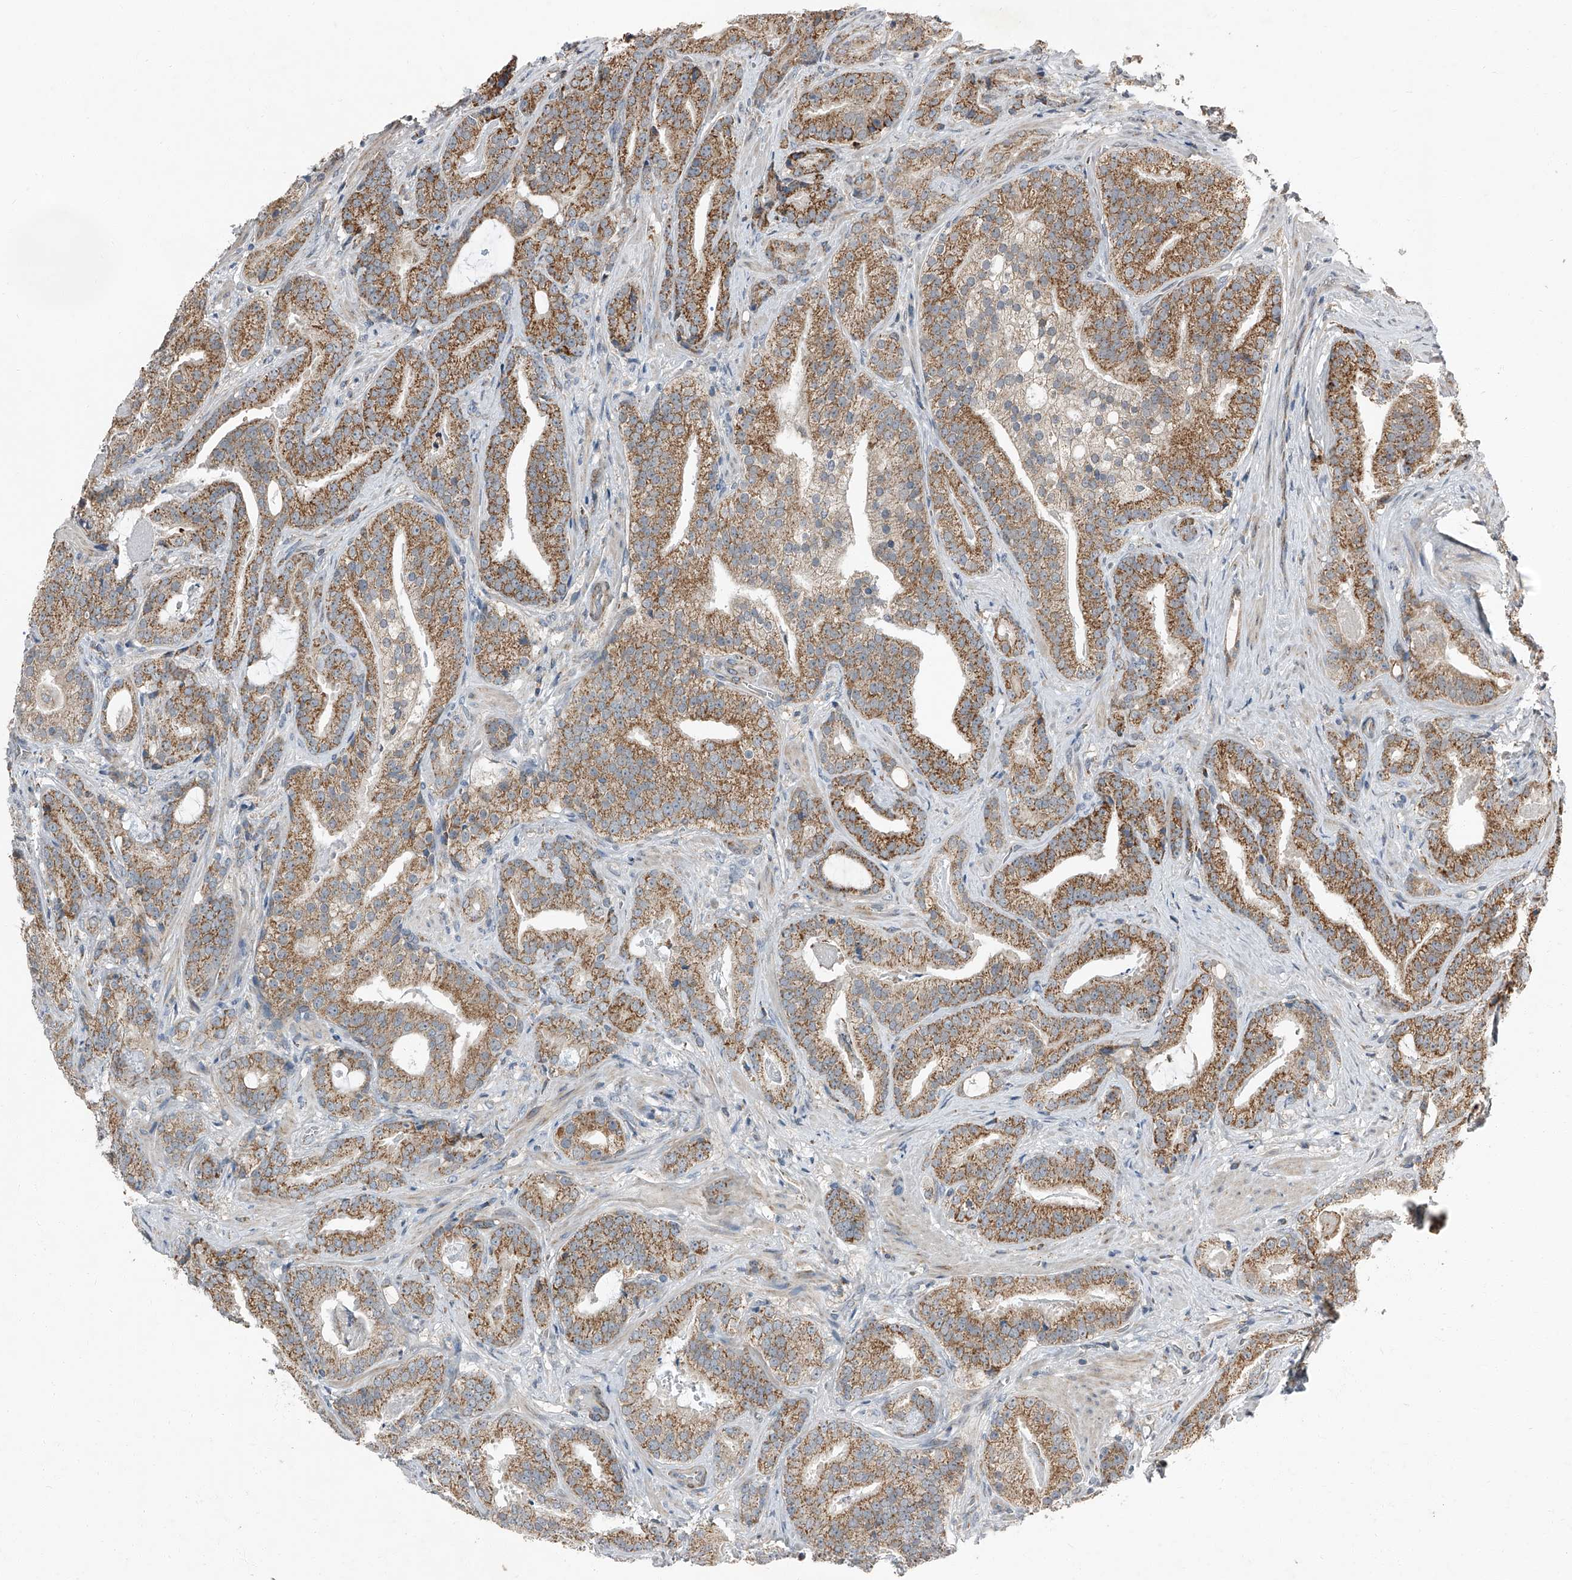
{"staining": {"intensity": "moderate", "quantity": ">75%", "location": "cytoplasmic/membranous"}, "tissue": "prostate cancer", "cell_type": "Tumor cells", "image_type": "cancer", "snomed": [{"axis": "morphology", "description": "Adenocarcinoma, Low grade"}, {"axis": "topography", "description": "Prostate"}], "caption": "Human prostate cancer stained with a brown dye demonstrates moderate cytoplasmic/membranous positive staining in about >75% of tumor cells.", "gene": "CHRNA7", "patient": {"sex": "male", "age": 67}}